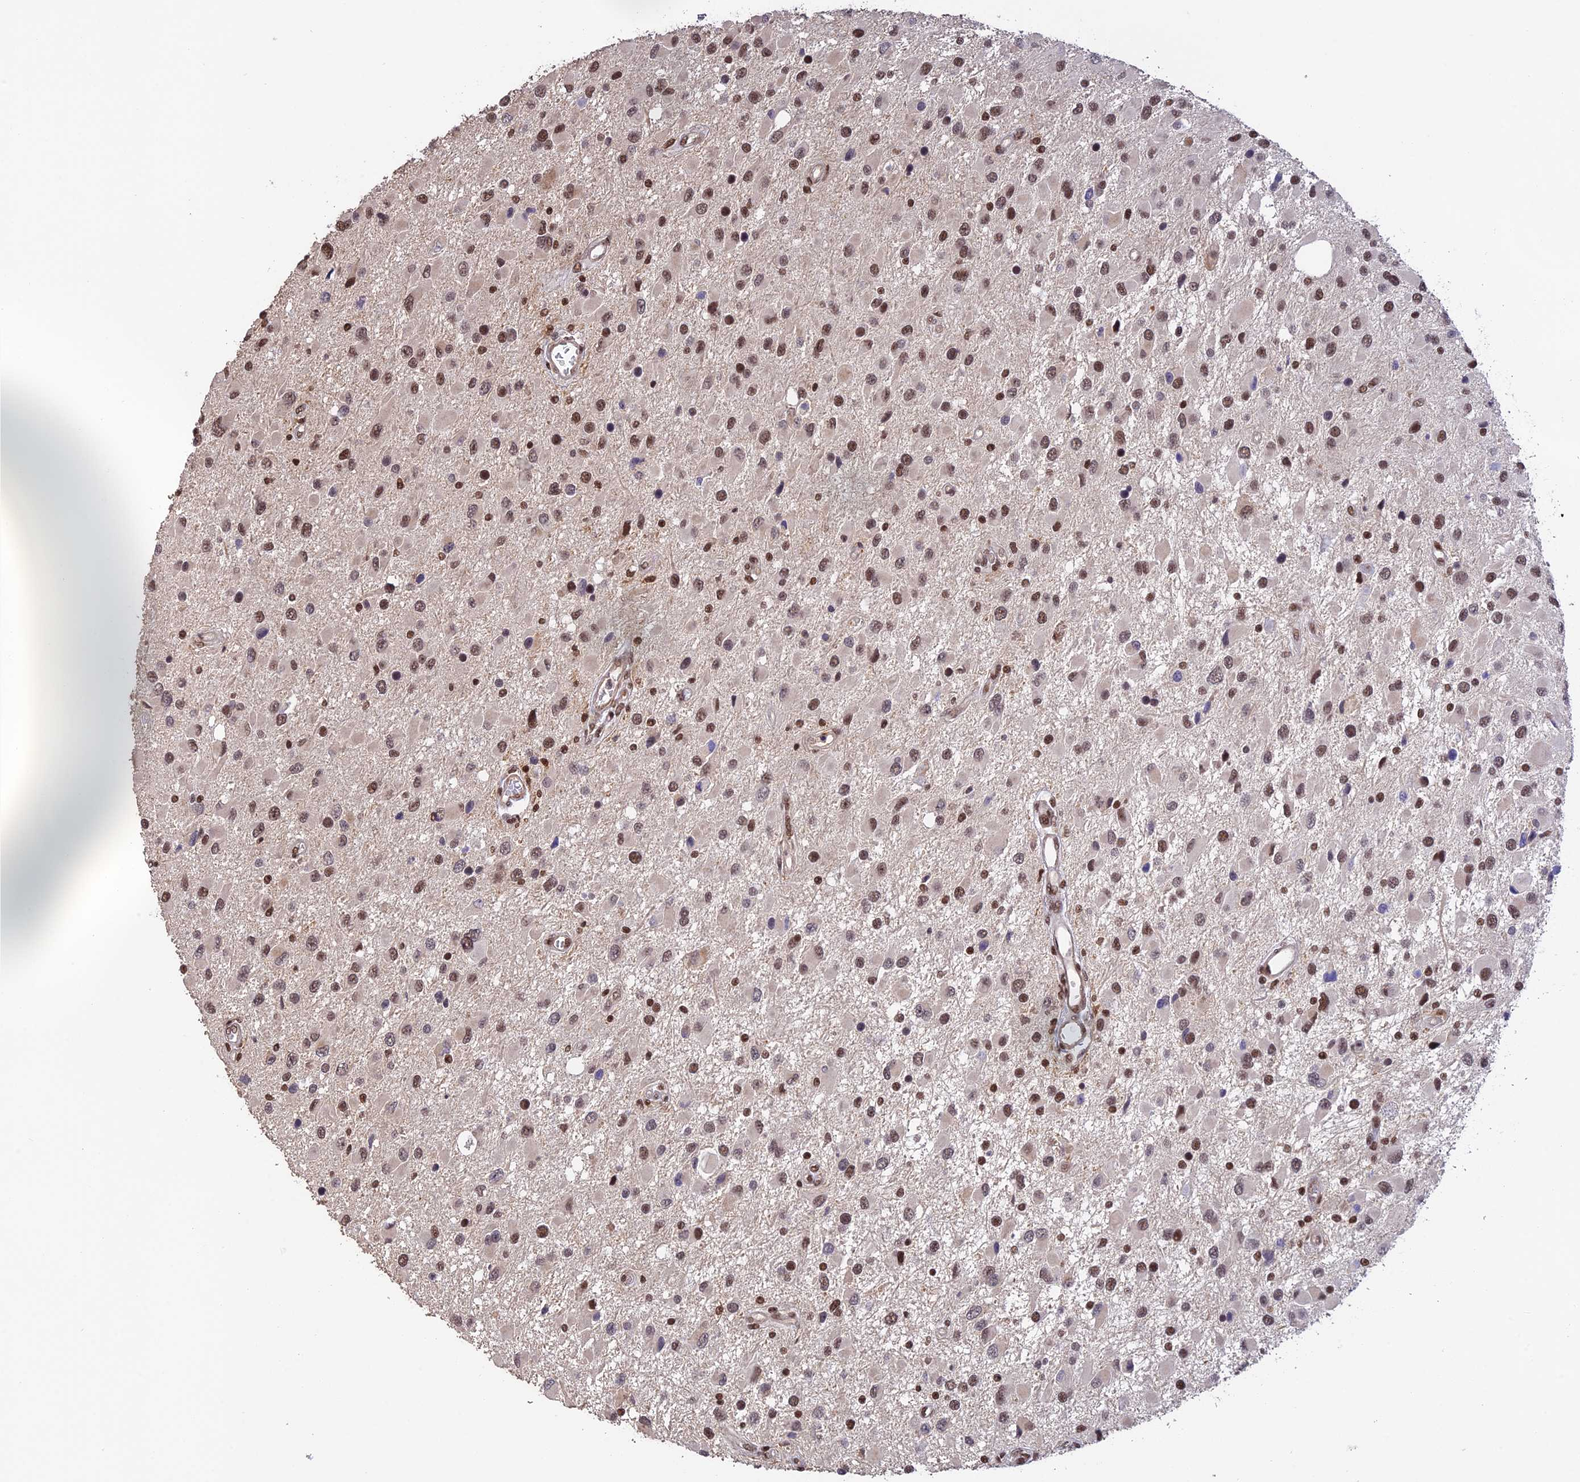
{"staining": {"intensity": "strong", "quantity": ">75%", "location": "nuclear"}, "tissue": "glioma", "cell_type": "Tumor cells", "image_type": "cancer", "snomed": [{"axis": "morphology", "description": "Glioma, malignant, High grade"}, {"axis": "topography", "description": "Brain"}], "caption": "This image exhibits glioma stained with immunohistochemistry (IHC) to label a protein in brown. The nuclear of tumor cells show strong positivity for the protein. Nuclei are counter-stained blue.", "gene": "THAP11", "patient": {"sex": "male", "age": 53}}